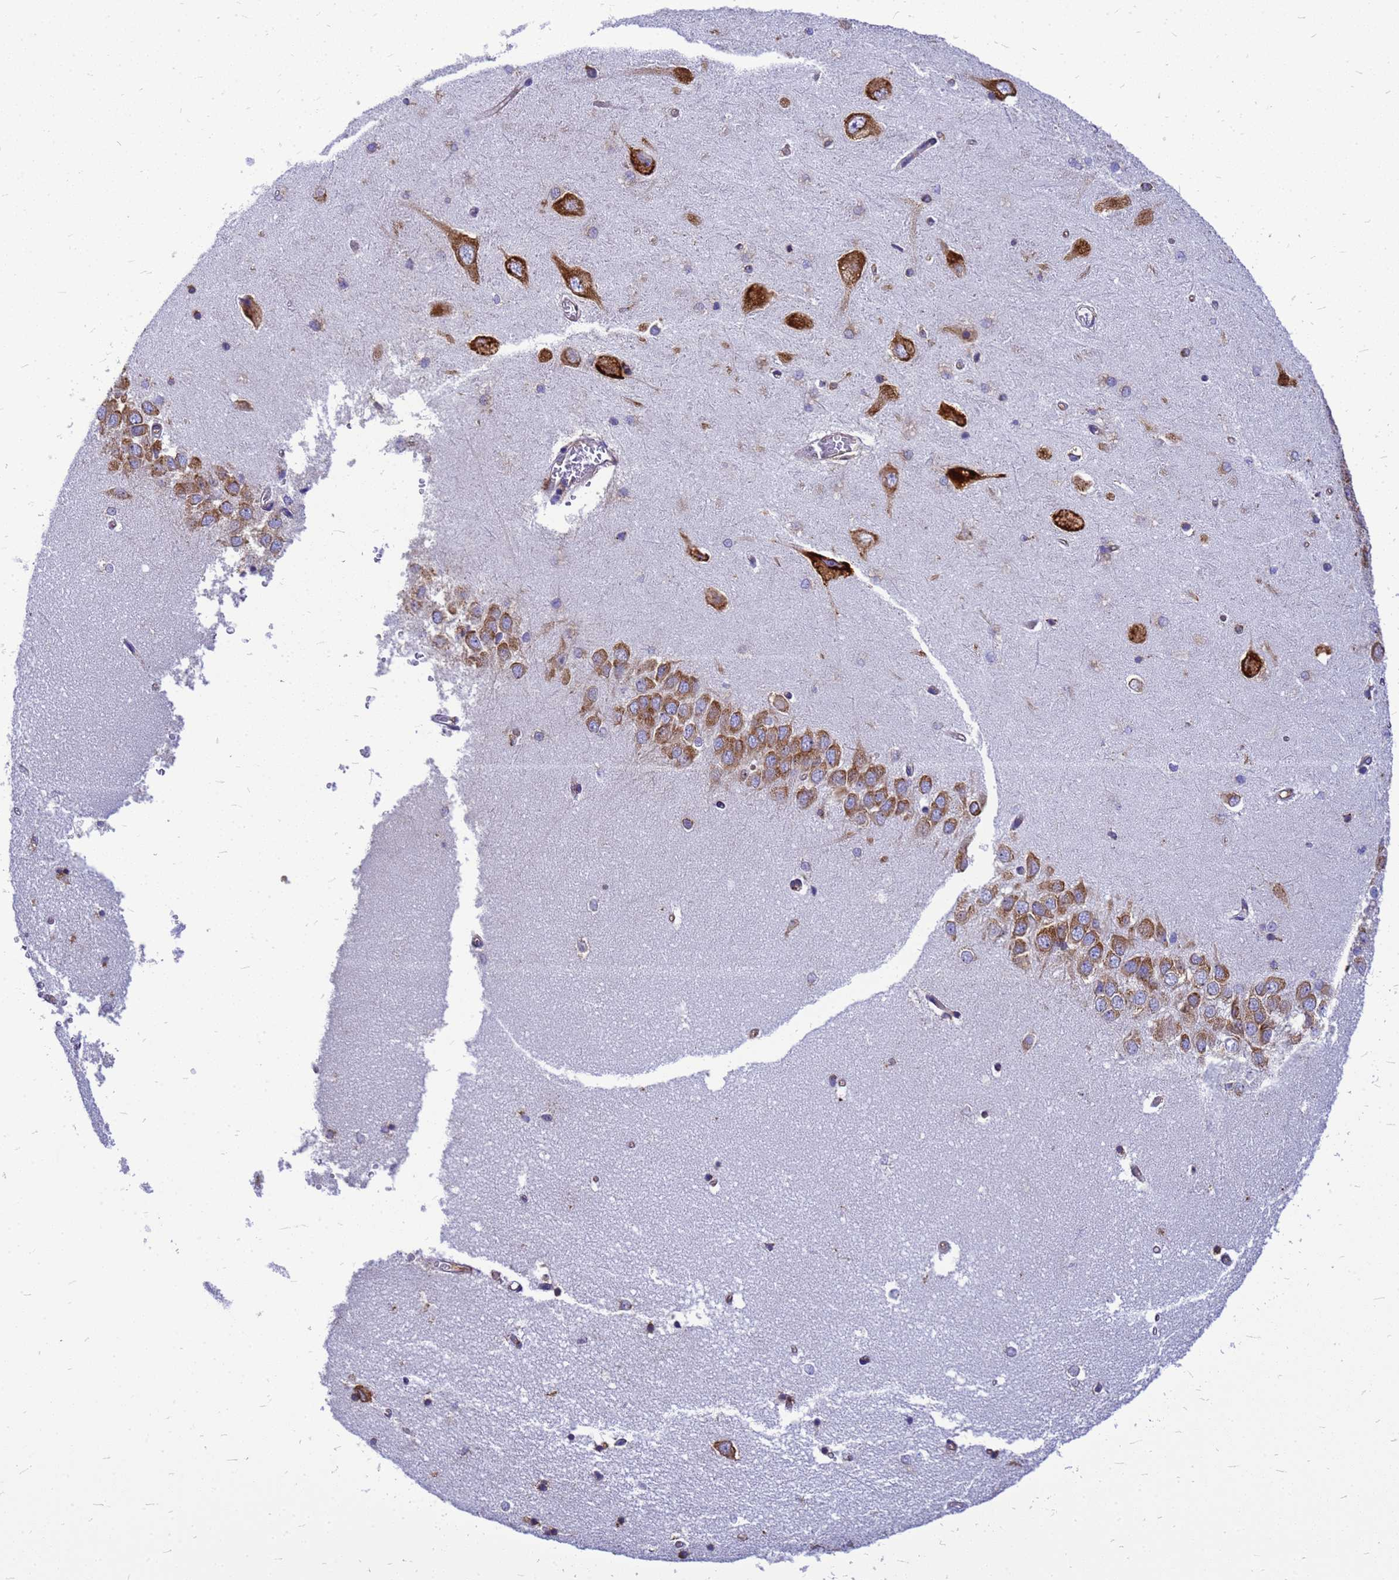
{"staining": {"intensity": "negative", "quantity": "none", "location": "none"}, "tissue": "hippocampus", "cell_type": "Glial cells", "image_type": "normal", "snomed": [{"axis": "morphology", "description": "Normal tissue, NOS"}, {"axis": "topography", "description": "Hippocampus"}], "caption": "Immunohistochemistry micrograph of unremarkable hippocampus stained for a protein (brown), which demonstrates no expression in glial cells. The staining was performed using DAB to visualize the protein expression in brown, while the nuclei were stained in blue with hematoxylin (Magnification: 20x).", "gene": "EEF1D", "patient": {"sex": "male", "age": 45}}